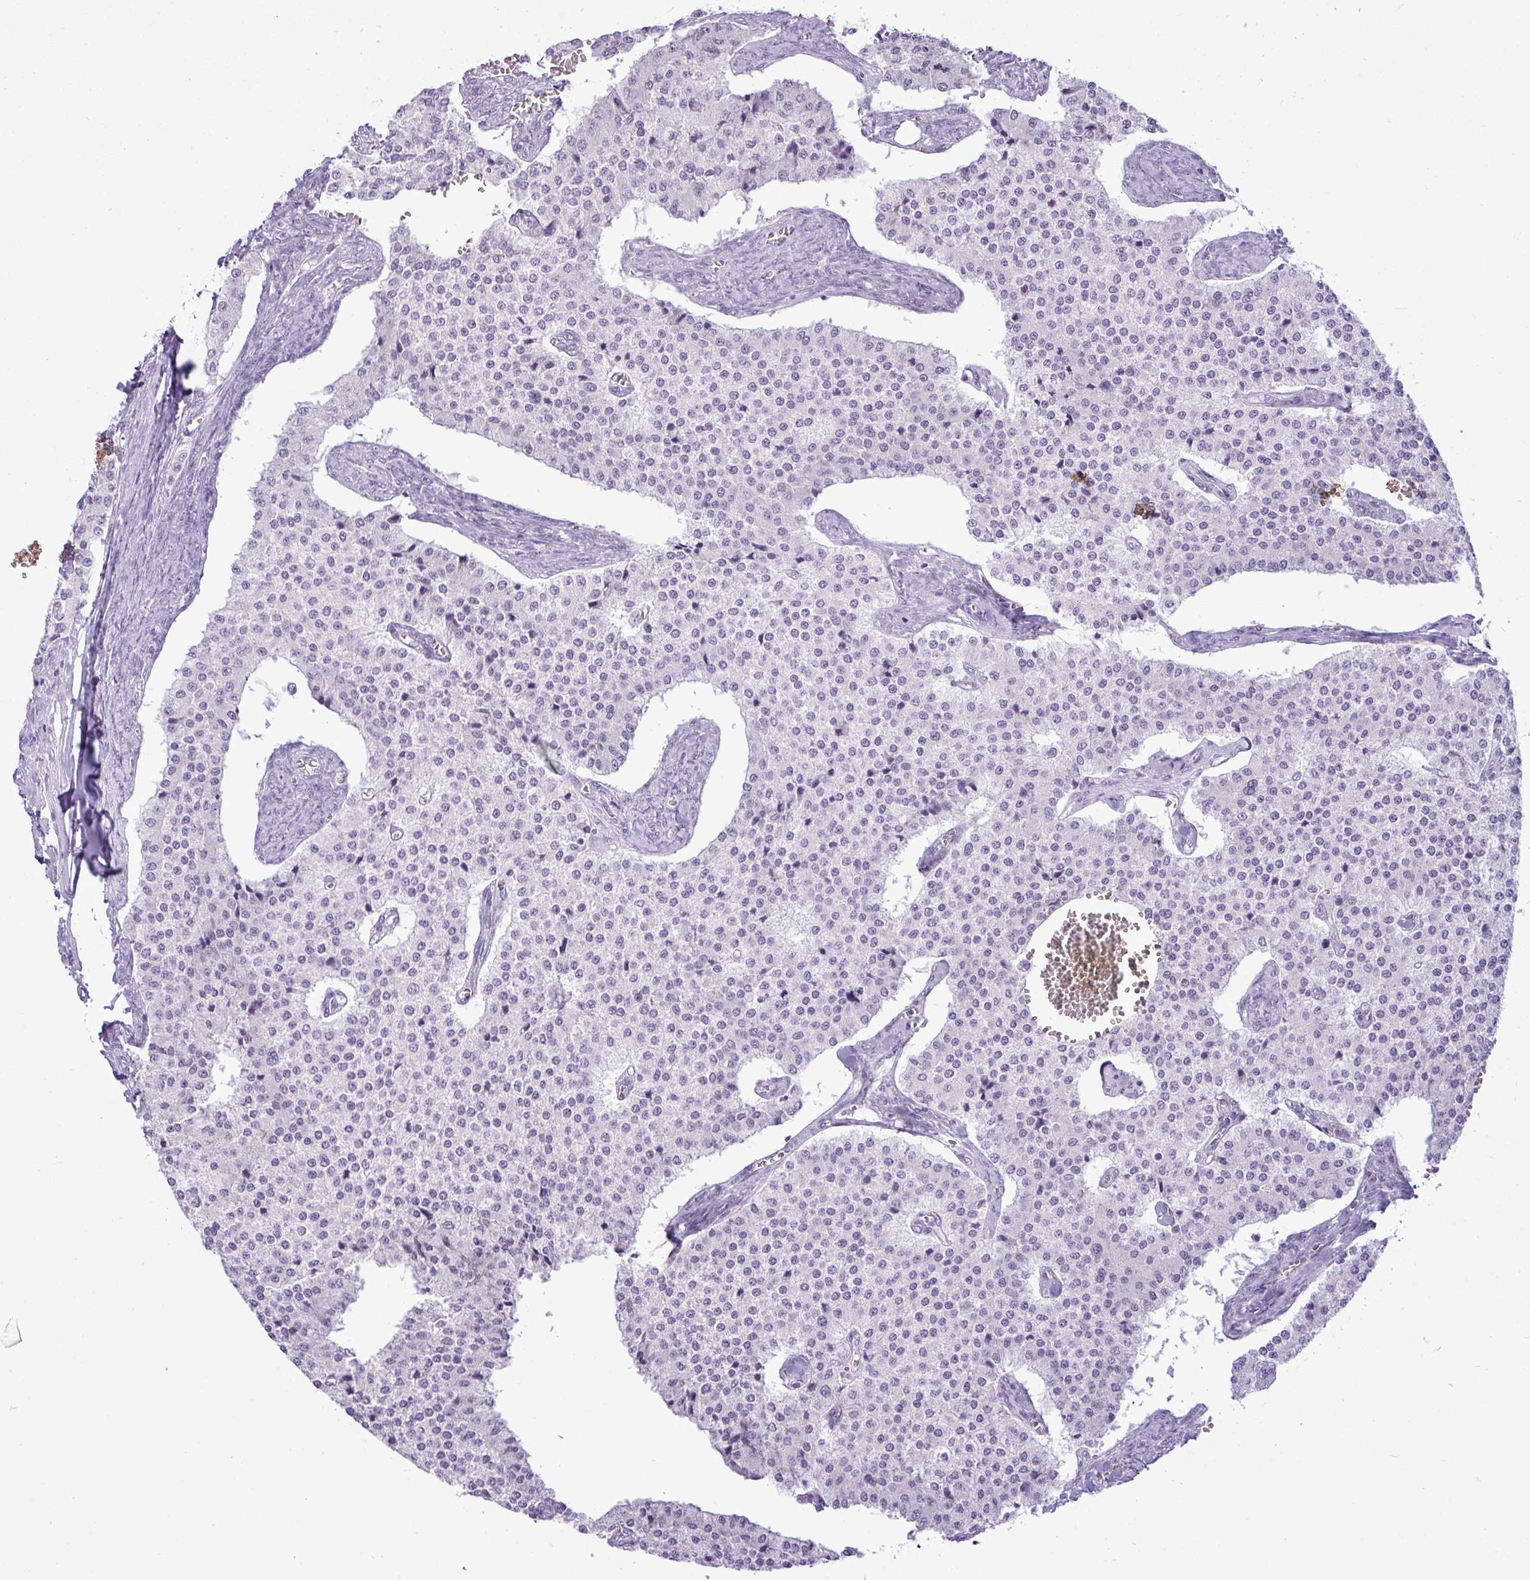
{"staining": {"intensity": "negative", "quantity": "none", "location": "none"}, "tissue": "carcinoid", "cell_type": "Tumor cells", "image_type": "cancer", "snomed": [{"axis": "morphology", "description": "Carcinoid, malignant, NOS"}, {"axis": "topography", "description": "Colon"}], "caption": "DAB immunohistochemical staining of carcinoid shows no significant positivity in tumor cells.", "gene": "ELOA2", "patient": {"sex": "female", "age": 52}}